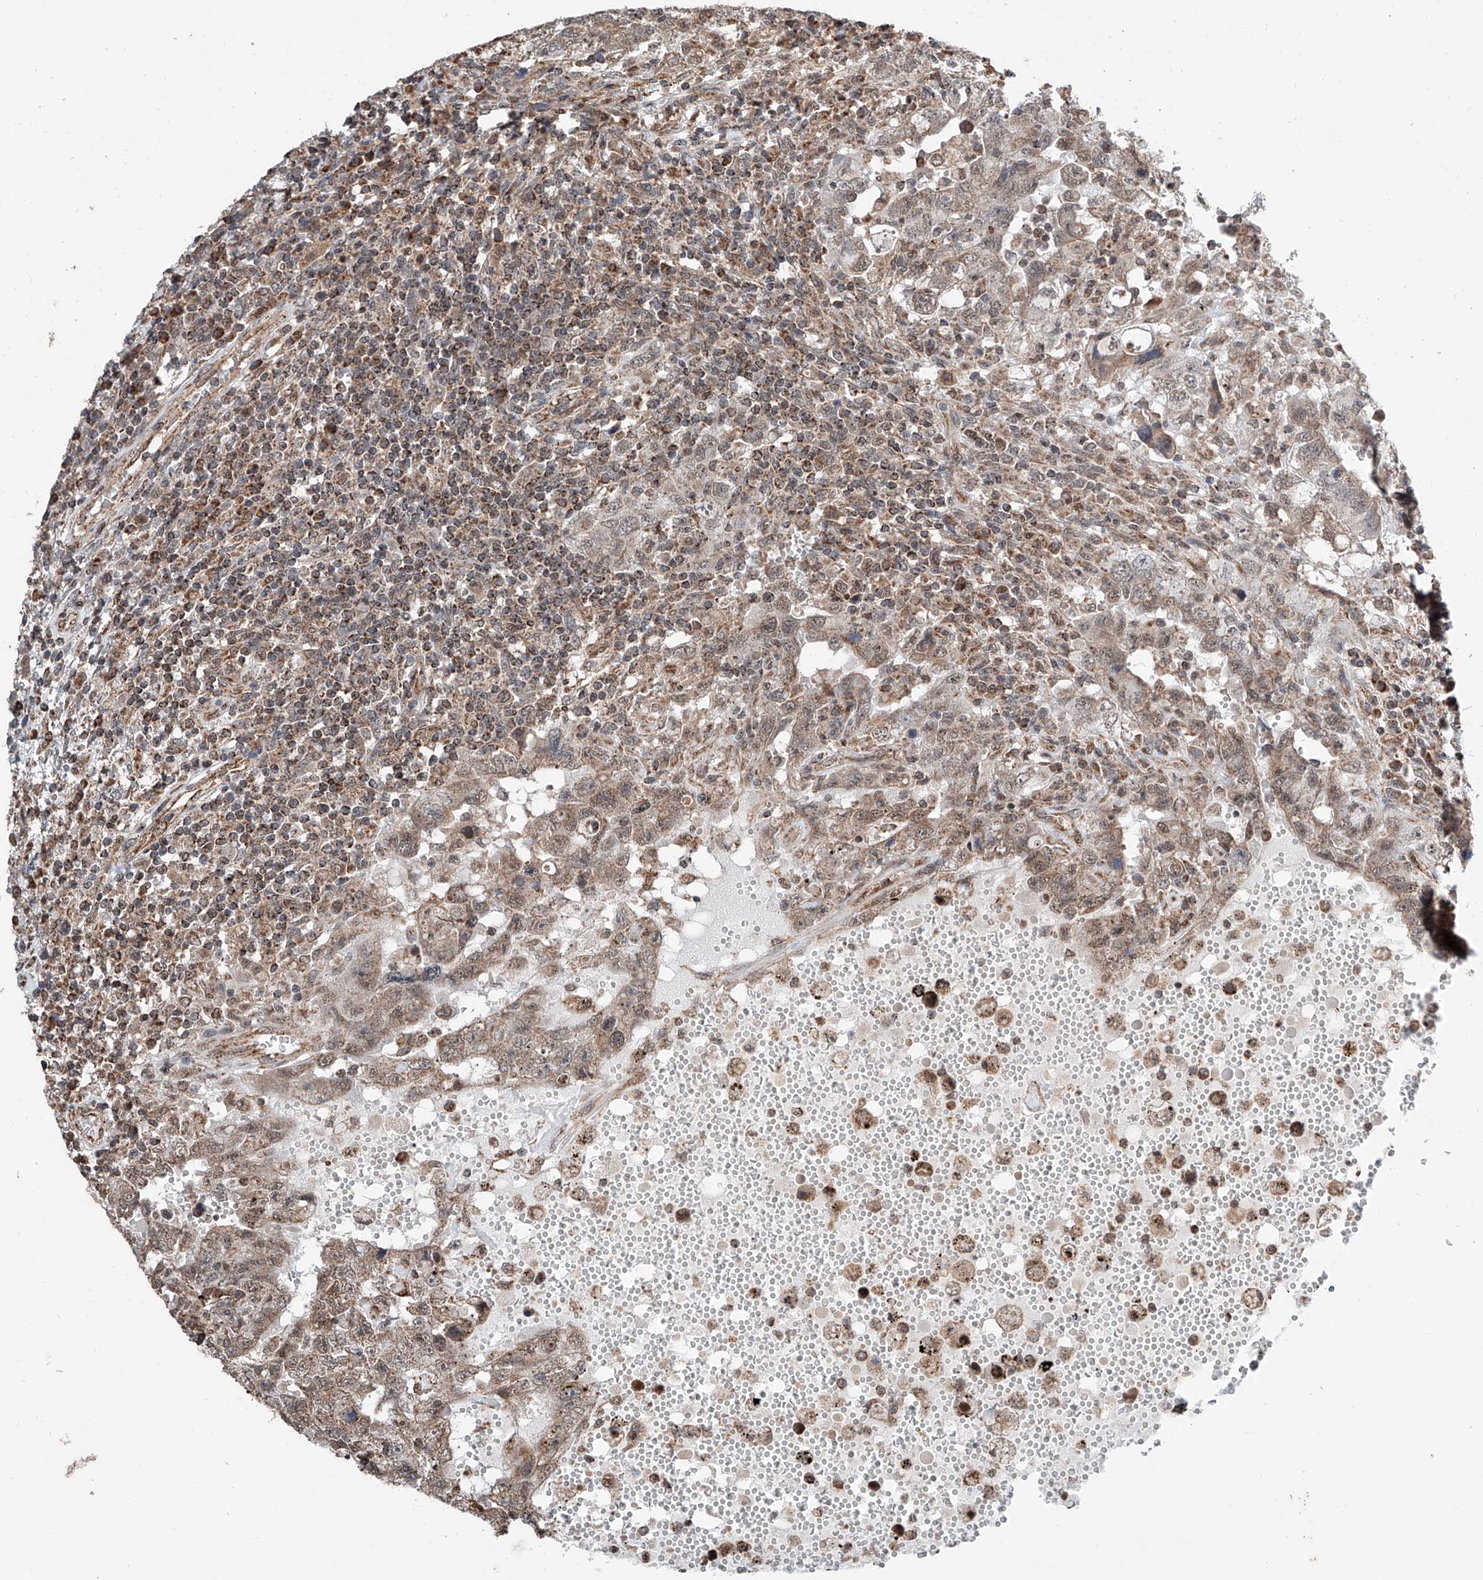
{"staining": {"intensity": "weak", "quantity": "25%-75%", "location": "cytoplasmic/membranous,nuclear"}, "tissue": "testis cancer", "cell_type": "Tumor cells", "image_type": "cancer", "snomed": [{"axis": "morphology", "description": "Carcinoma, Embryonal, NOS"}, {"axis": "topography", "description": "Testis"}], "caption": "This histopathology image shows testis embryonal carcinoma stained with immunohistochemistry (IHC) to label a protein in brown. The cytoplasmic/membranous and nuclear of tumor cells show weak positivity for the protein. Nuclei are counter-stained blue.", "gene": "ZNF445", "patient": {"sex": "male", "age": 26}}